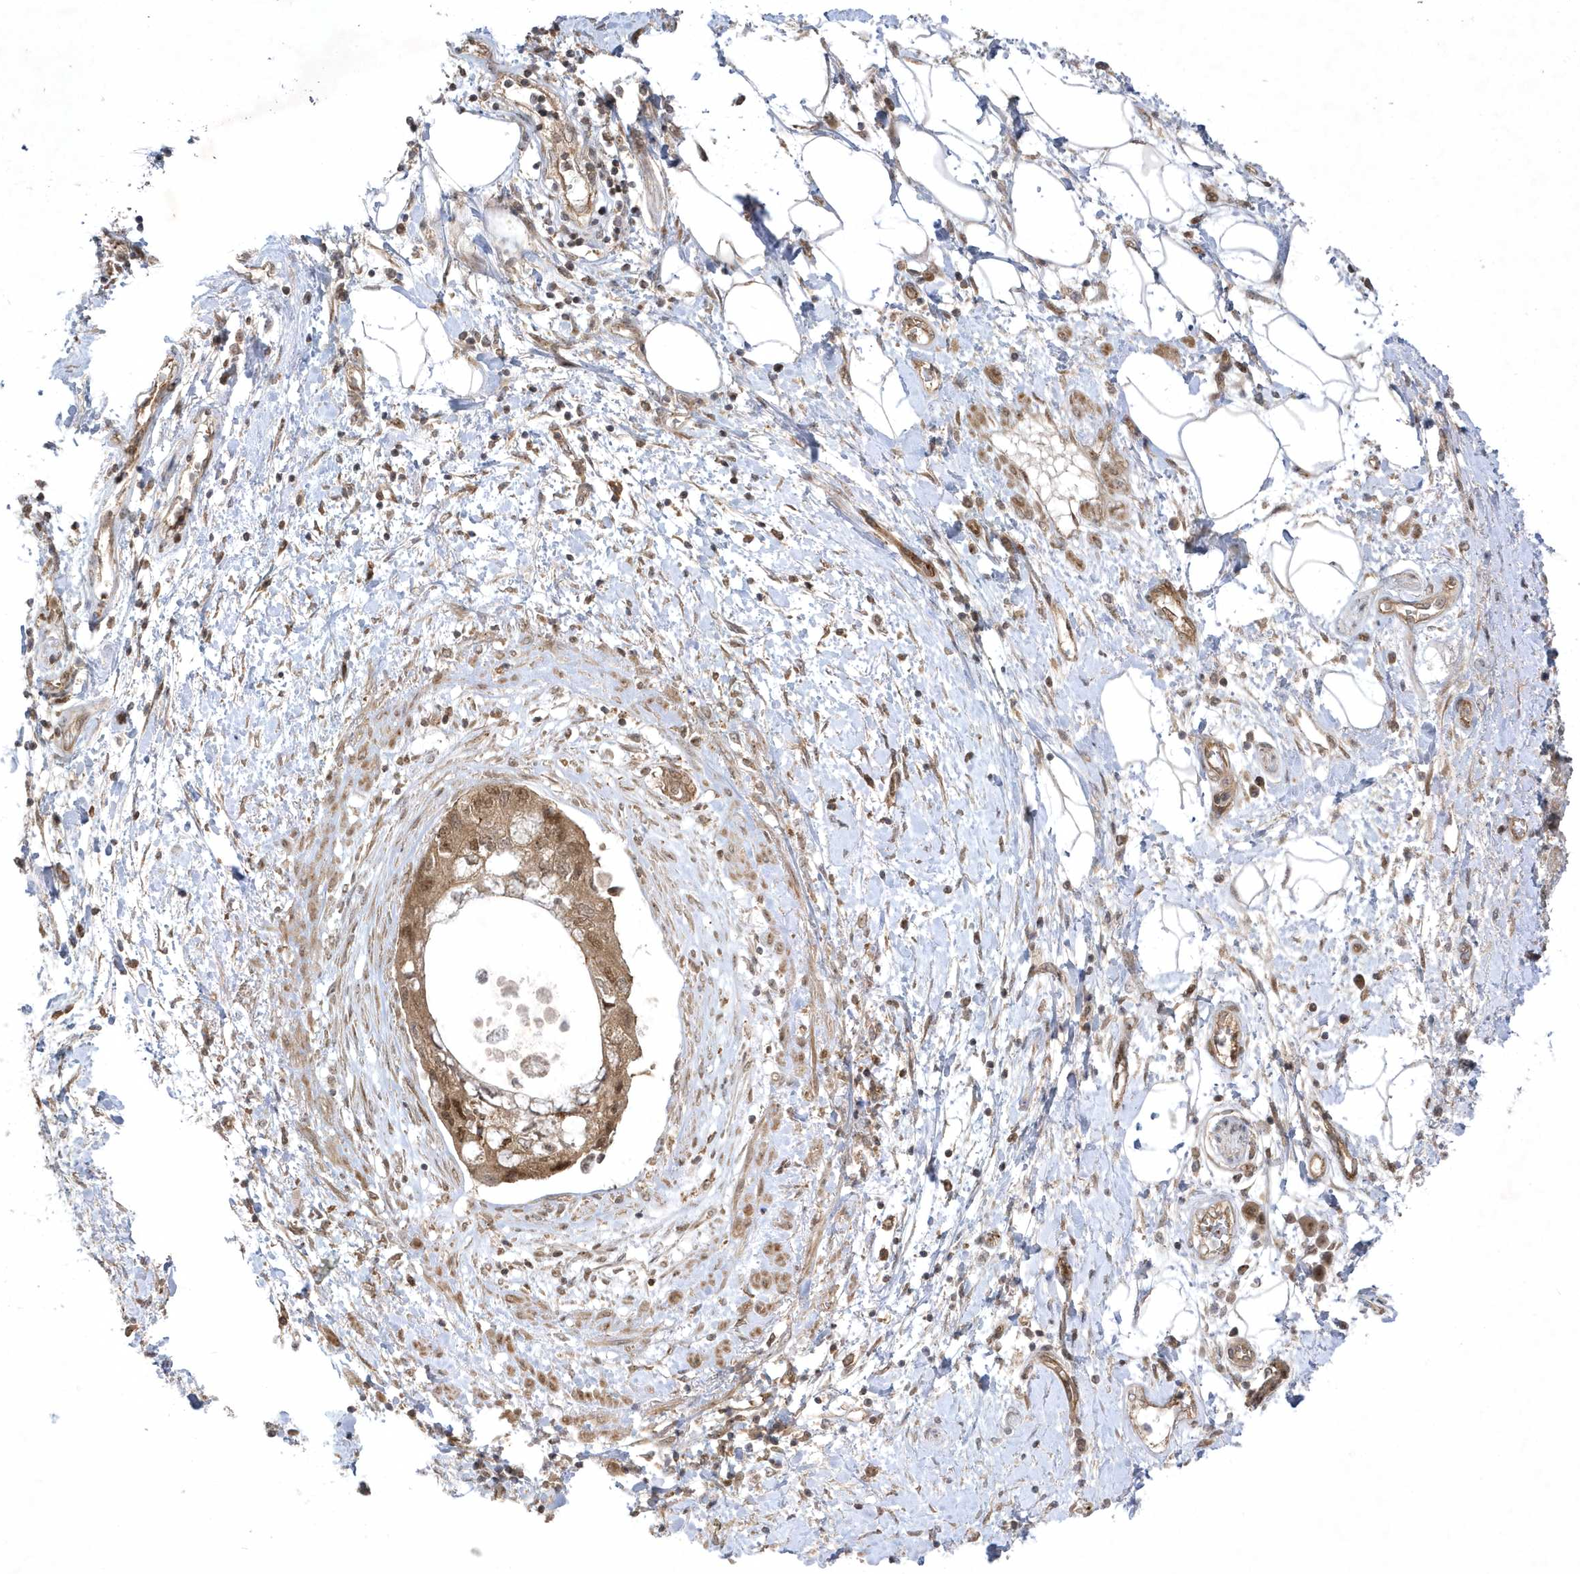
{"staining": {"intensity": "moderate", "quantity": ">75%", "location": "cytoplasmic/membranous,nuclear"}, "tissue": "pancreatic cancer", "cell_type": "Tumor cells", "image_type": "cancer", "snomed": [{"axis": "morphology", "description": "Adenocarcinoma, NOS"}, {"axis": "topography", "description": "Pancreas"}], "caption": "Immunohistochemical staining of human pancreatic cancer displays moderate cytoplasmic/membranous and nuclear protein expression in approximately >75% of tumor cells.", "gene": "NAF1", "patient": {"sex": "female", "age": 73}}